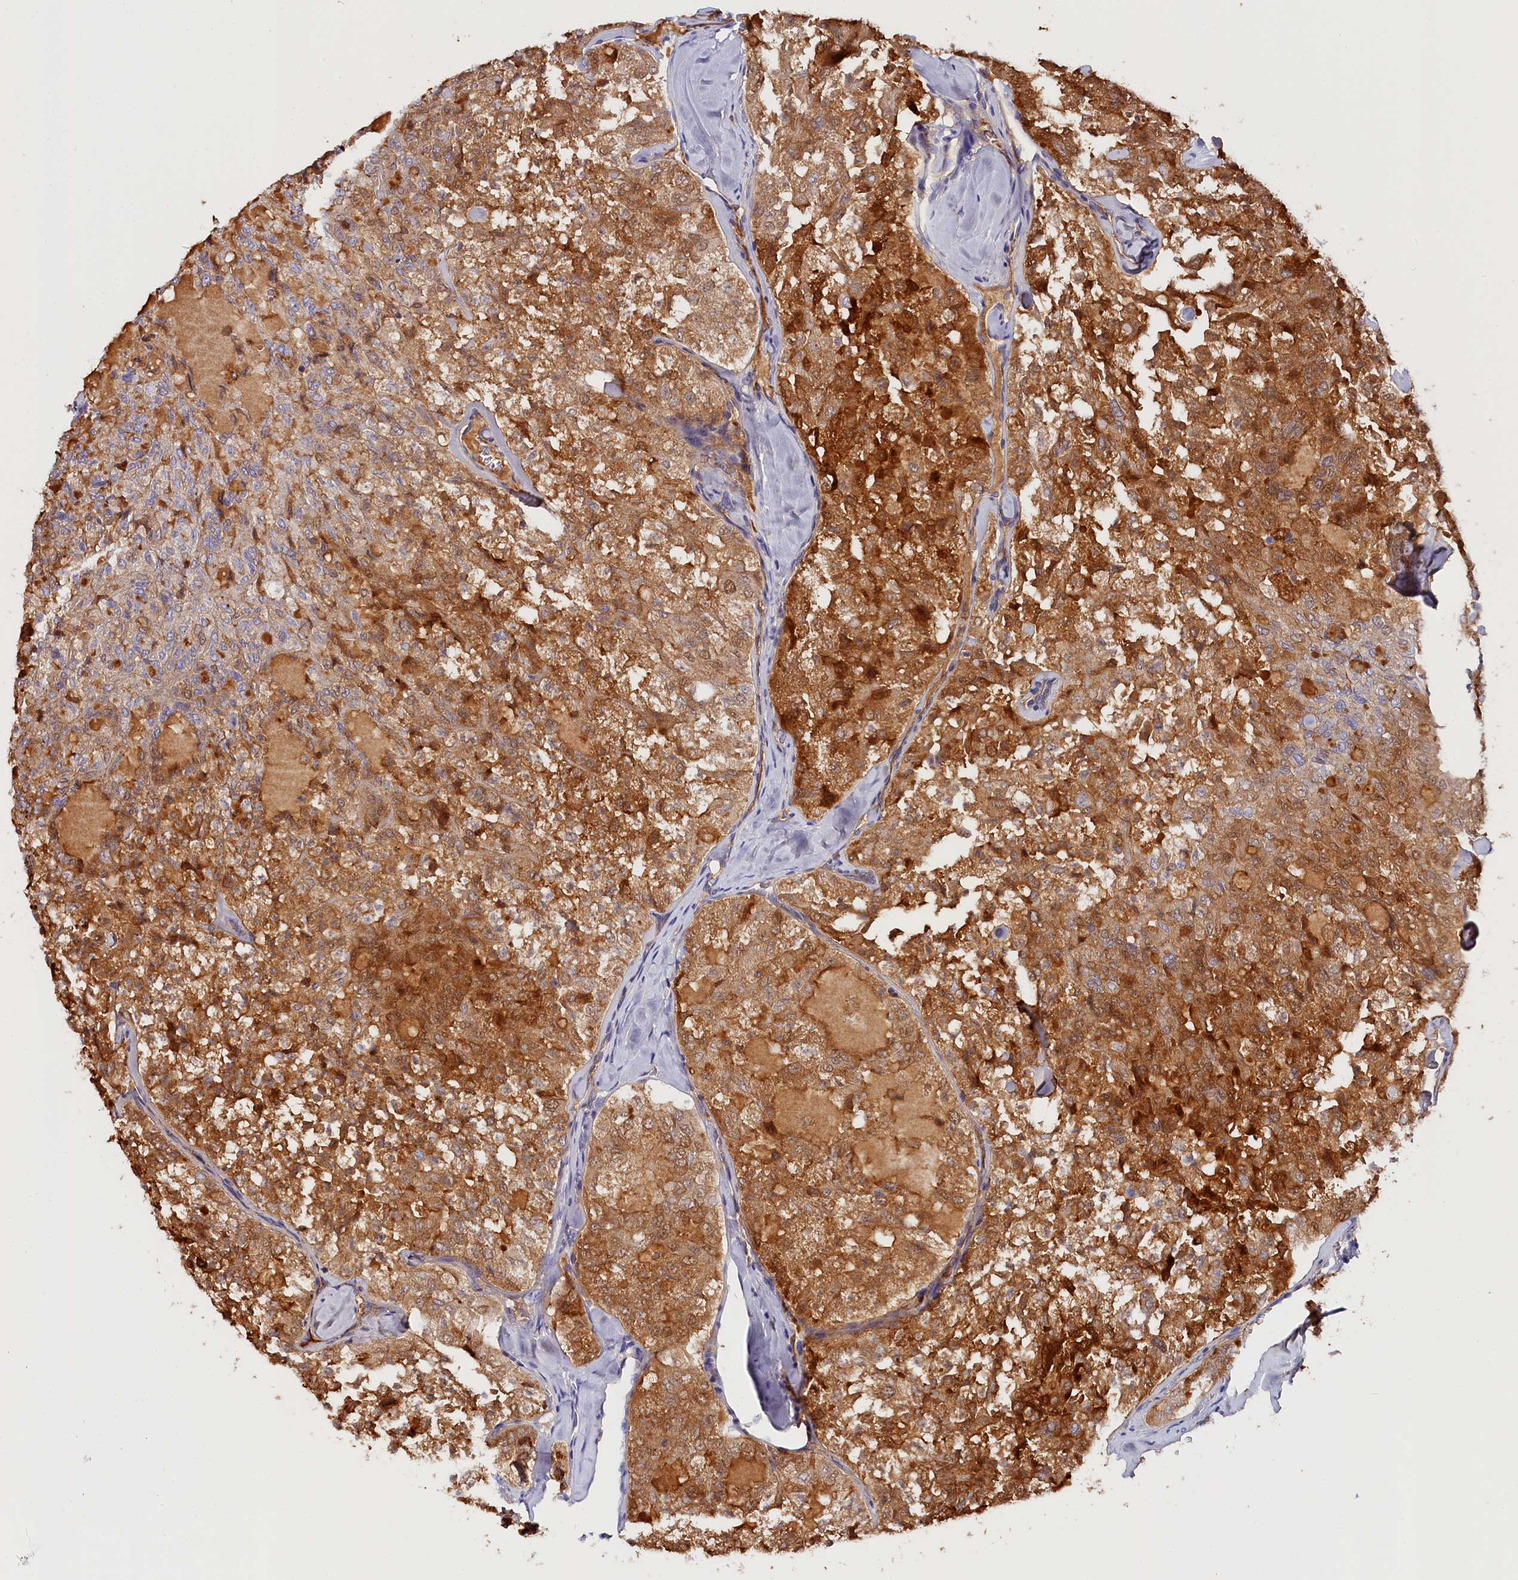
{"staining": {"intensity": "moderate", "quantity": ">75%", "location": "cytoplasmic/membranous"}, "tissue": "thyroid cancer", "cell_type": "Tumor cells", "image_type": "cancer", "snomed": [{"axis": "morphology", "description": "Follicular adenoma carcinoma, NOS"}, {"axis": "topography", "description": "Thyroid gland"}], "caption": "Follicular adenoma carcinoma (thyroid) was stained to show a protein in brown. There is medium levels of moderate cytoplasmic/membranous staining in about >75% of tumor cells.", "gene": "KATNB1", "patient": {"sex": "male", "age": 75}}